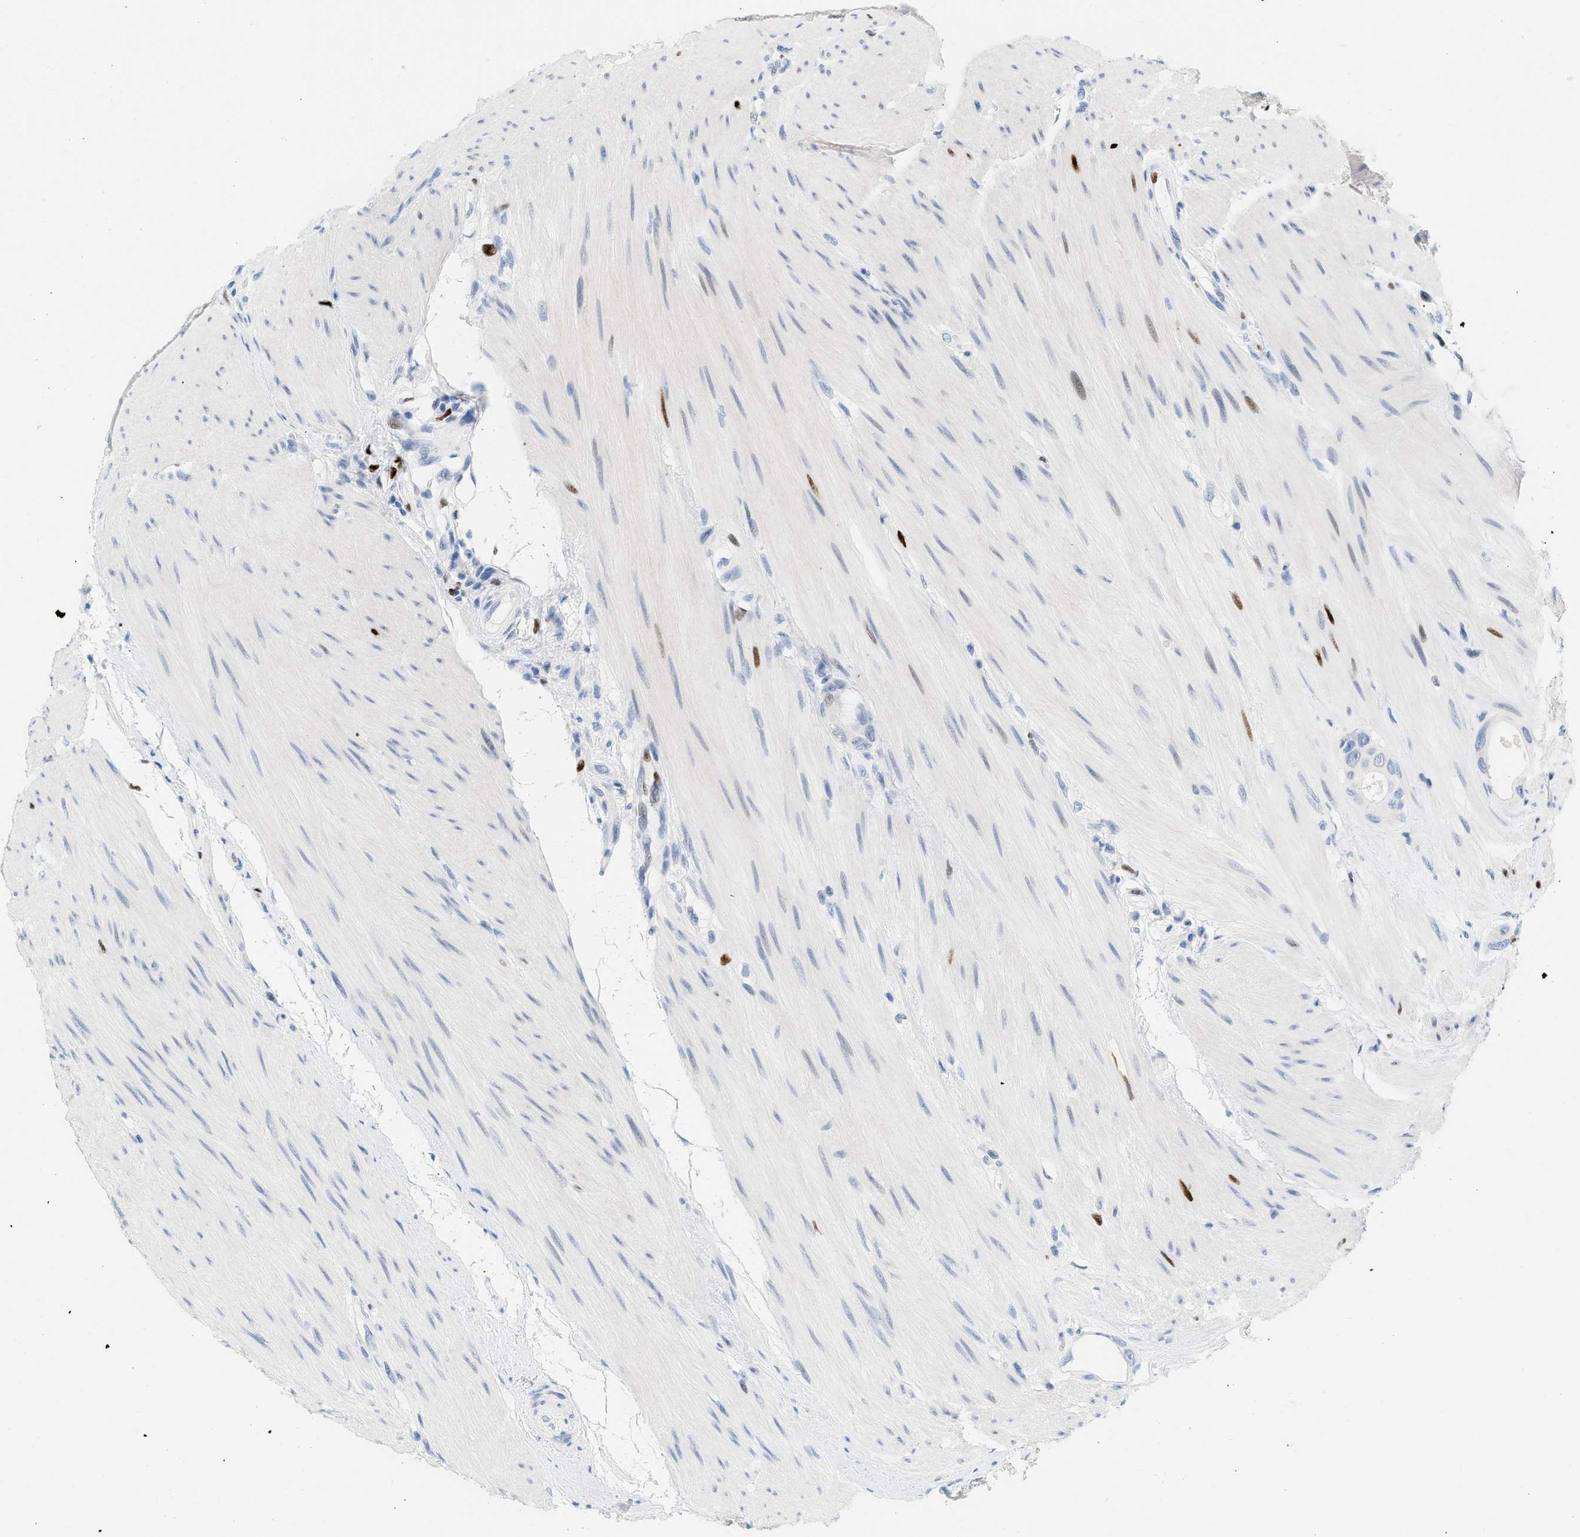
{"staining": {"intensity": "weak", "quantity": "<25%", "location": "nuclear"}, "tissue": "colorectal cancer", "cell_type": "Tumor cells", "image_type": "cancer", "snomed": [{"axis": "morphology", "description": "Adenocarcinoma, NOS"}, {"axis": "topography", "description": "Rectum"}], "caption": "Immunohistochemistry of human colorectal cancer (adenocarcinoma) shows no expression in tumor cells.", "gene": "MCM7", "patient": {"sex": "male", "age": 51}}